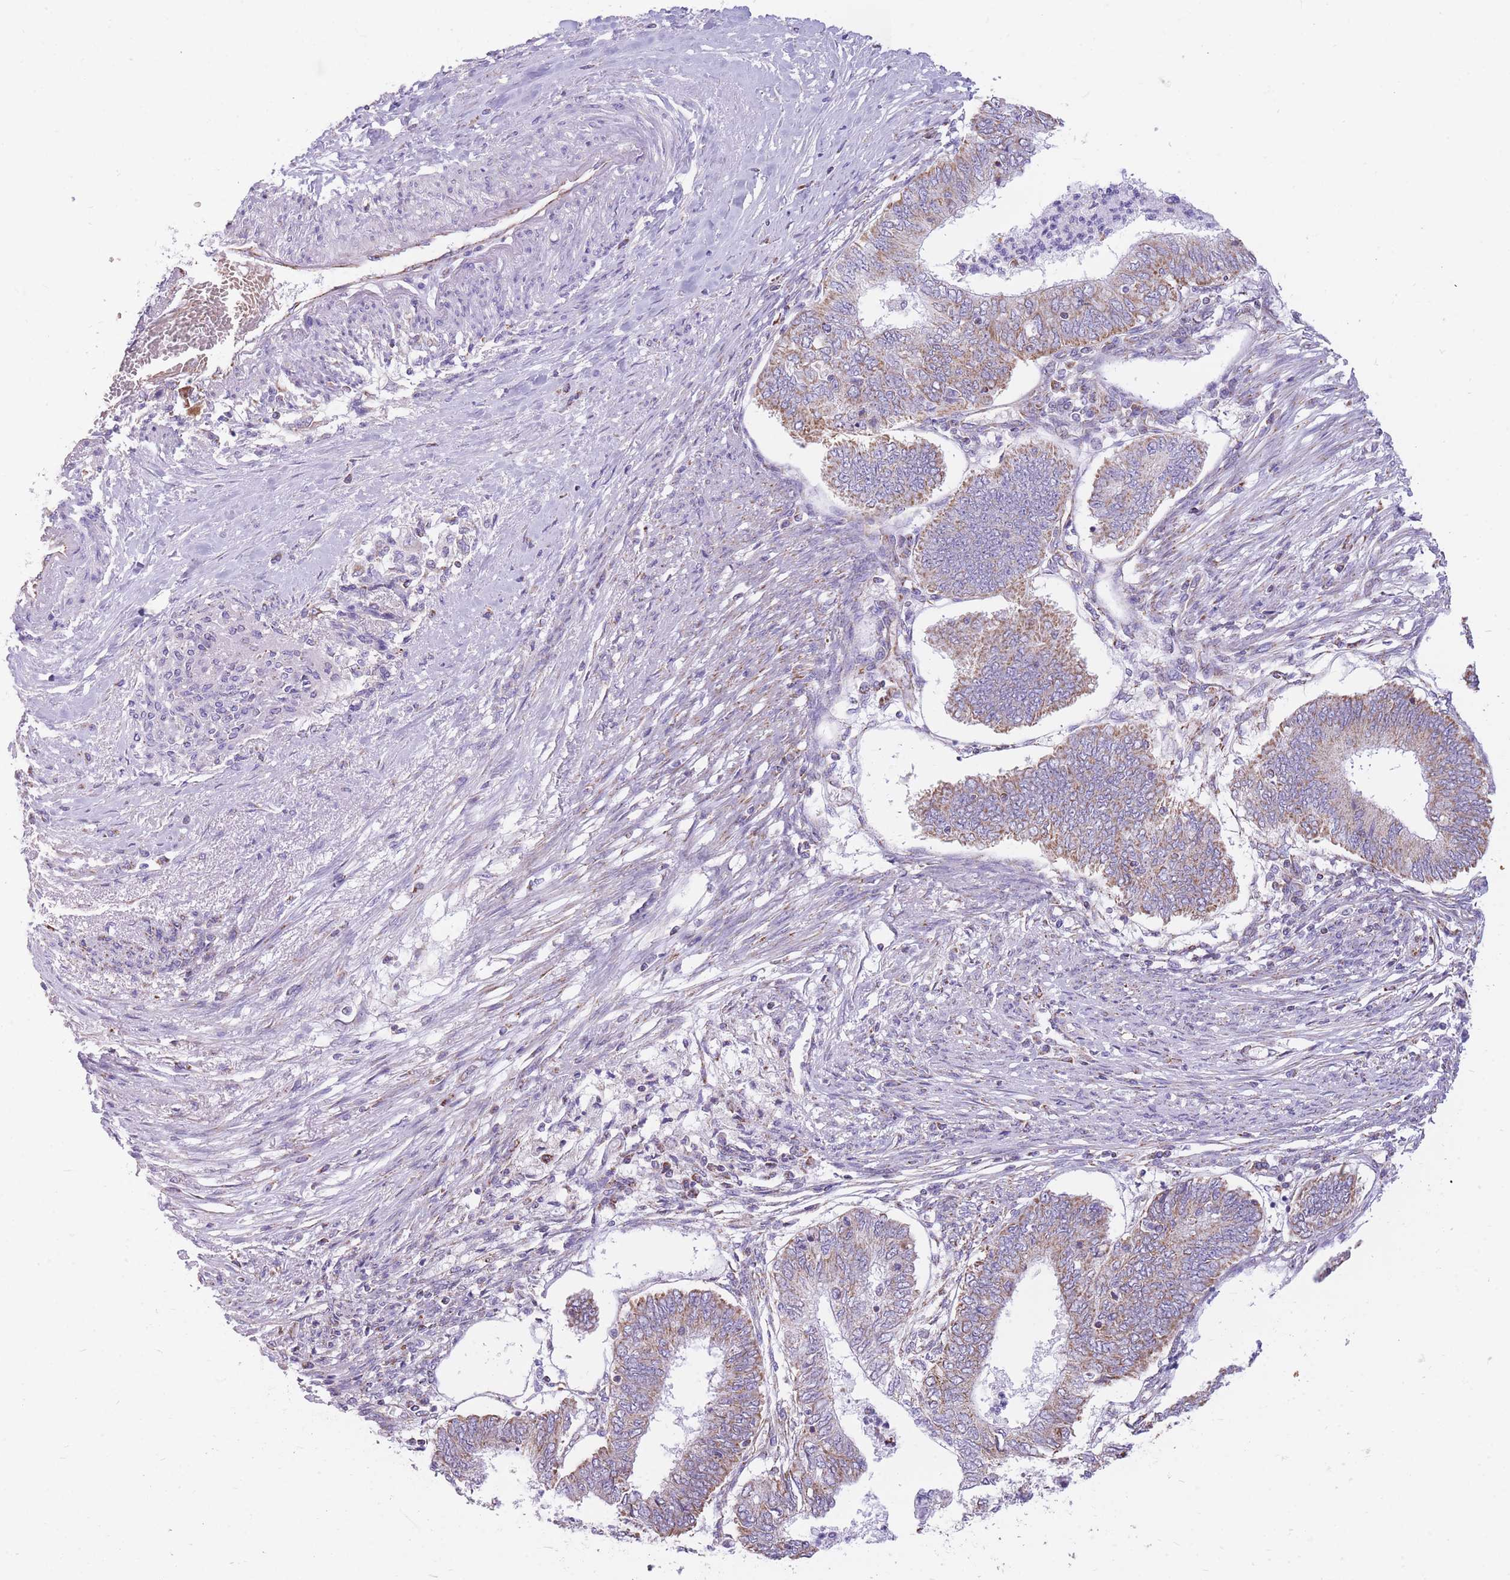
{"staining": {"intensity": "weak", "quantity": "25%-75%", "location": "cytoplasmic/membranous"}, "tissue": "endometrial cancer", "cell_type": "Tumor cells", "image_type": "cancer", "snomed": [{"axis": "morphology", "description": "Adenocarcinoma, NOS"}, {"axis": "topography", "description": "Endometrium"}], "caption": "Endometrial adenocarcinoma was stained to show a protein in brown. There is low levels of weak cytoplasmic/membranous expression in about 25%-75% of tumor cells. (DAB = brown stain, brightfield microscopy at high magnification).", "gene": "PCSK1", "patient": {"sex": "female", "age": 68}}